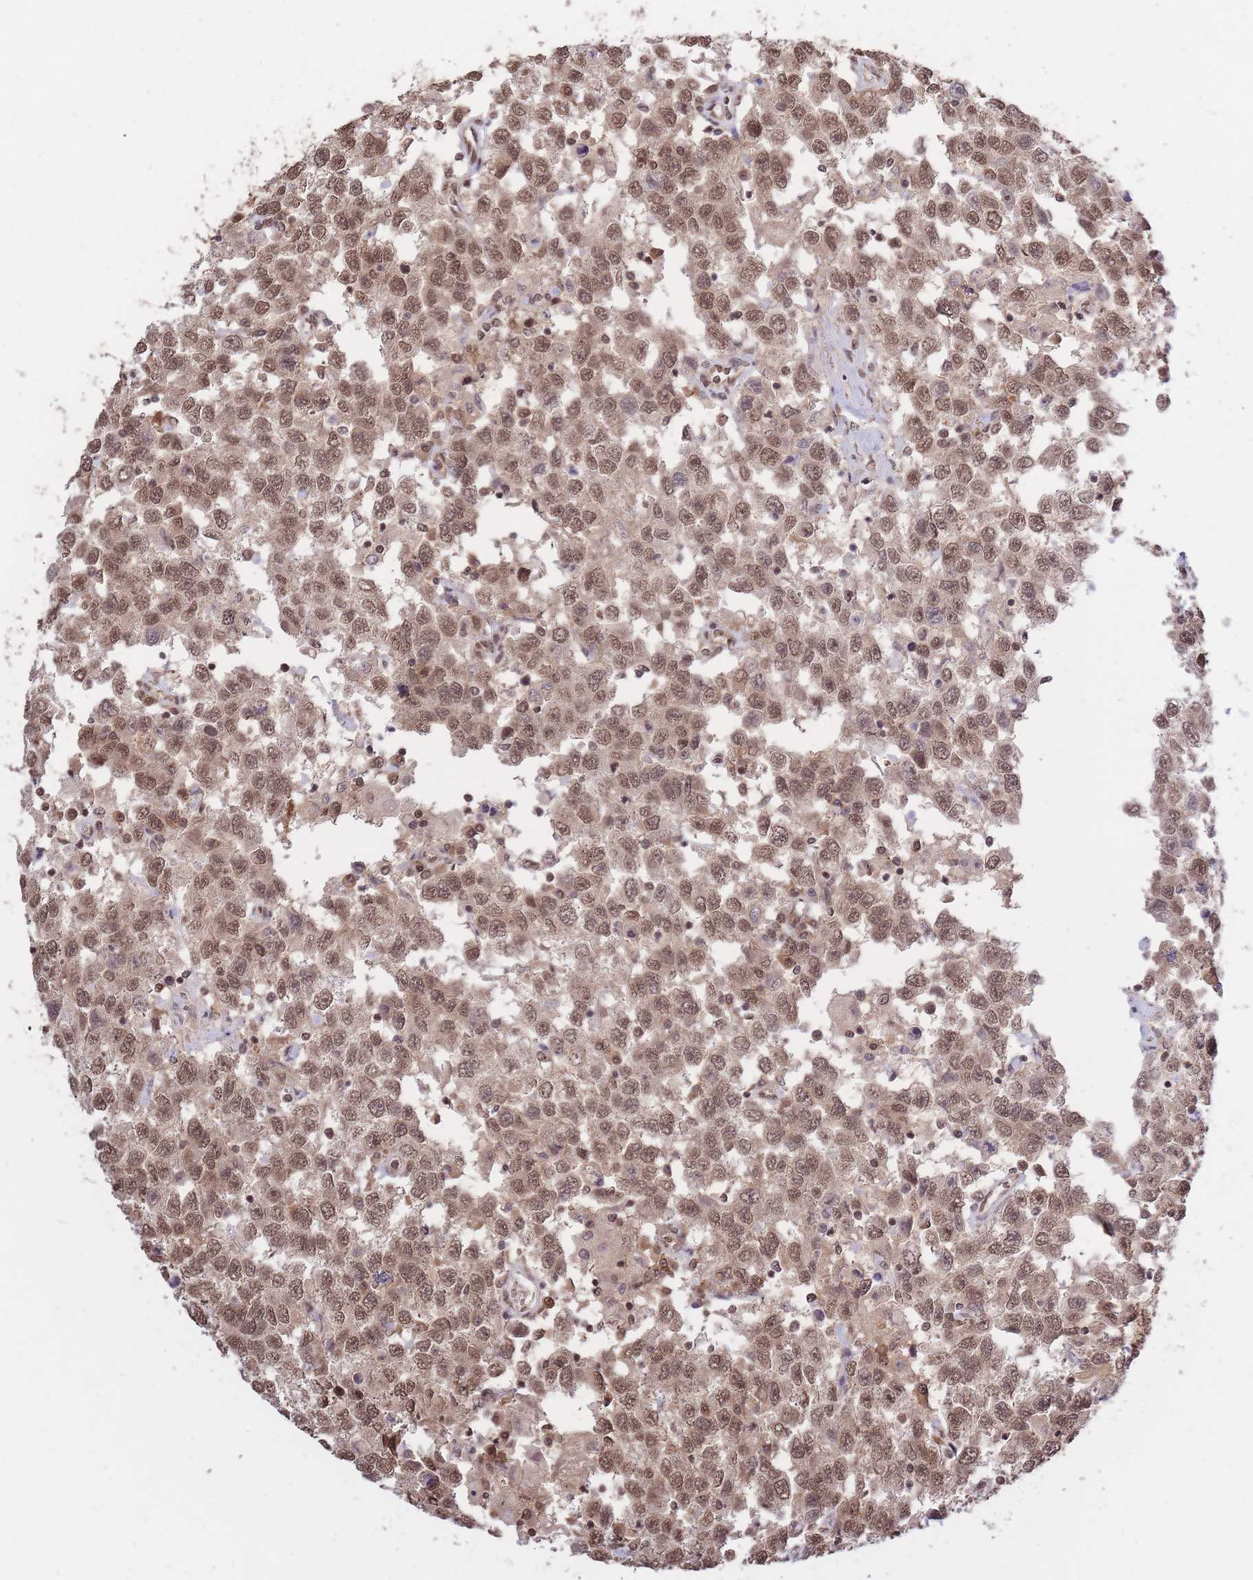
{"staining": {"intensity": "moderate", "quantity": ">75%", "location": "nuclear"}, "tissue": "testis cancer", "cell_type": "Tumor cells", "image_type": "cancer", "snomed": [{"axis": "morphology", "description": "Seminoma, NOS"}, {"axis": "topography", "description": "Testis"}], "caption": "Seminoma (testis) stained with IHC displays moderate nuclear positivity in about >75% of tumor cells.", "gene": "SRA1", "patient": {"sex": "male", "age": 41}}